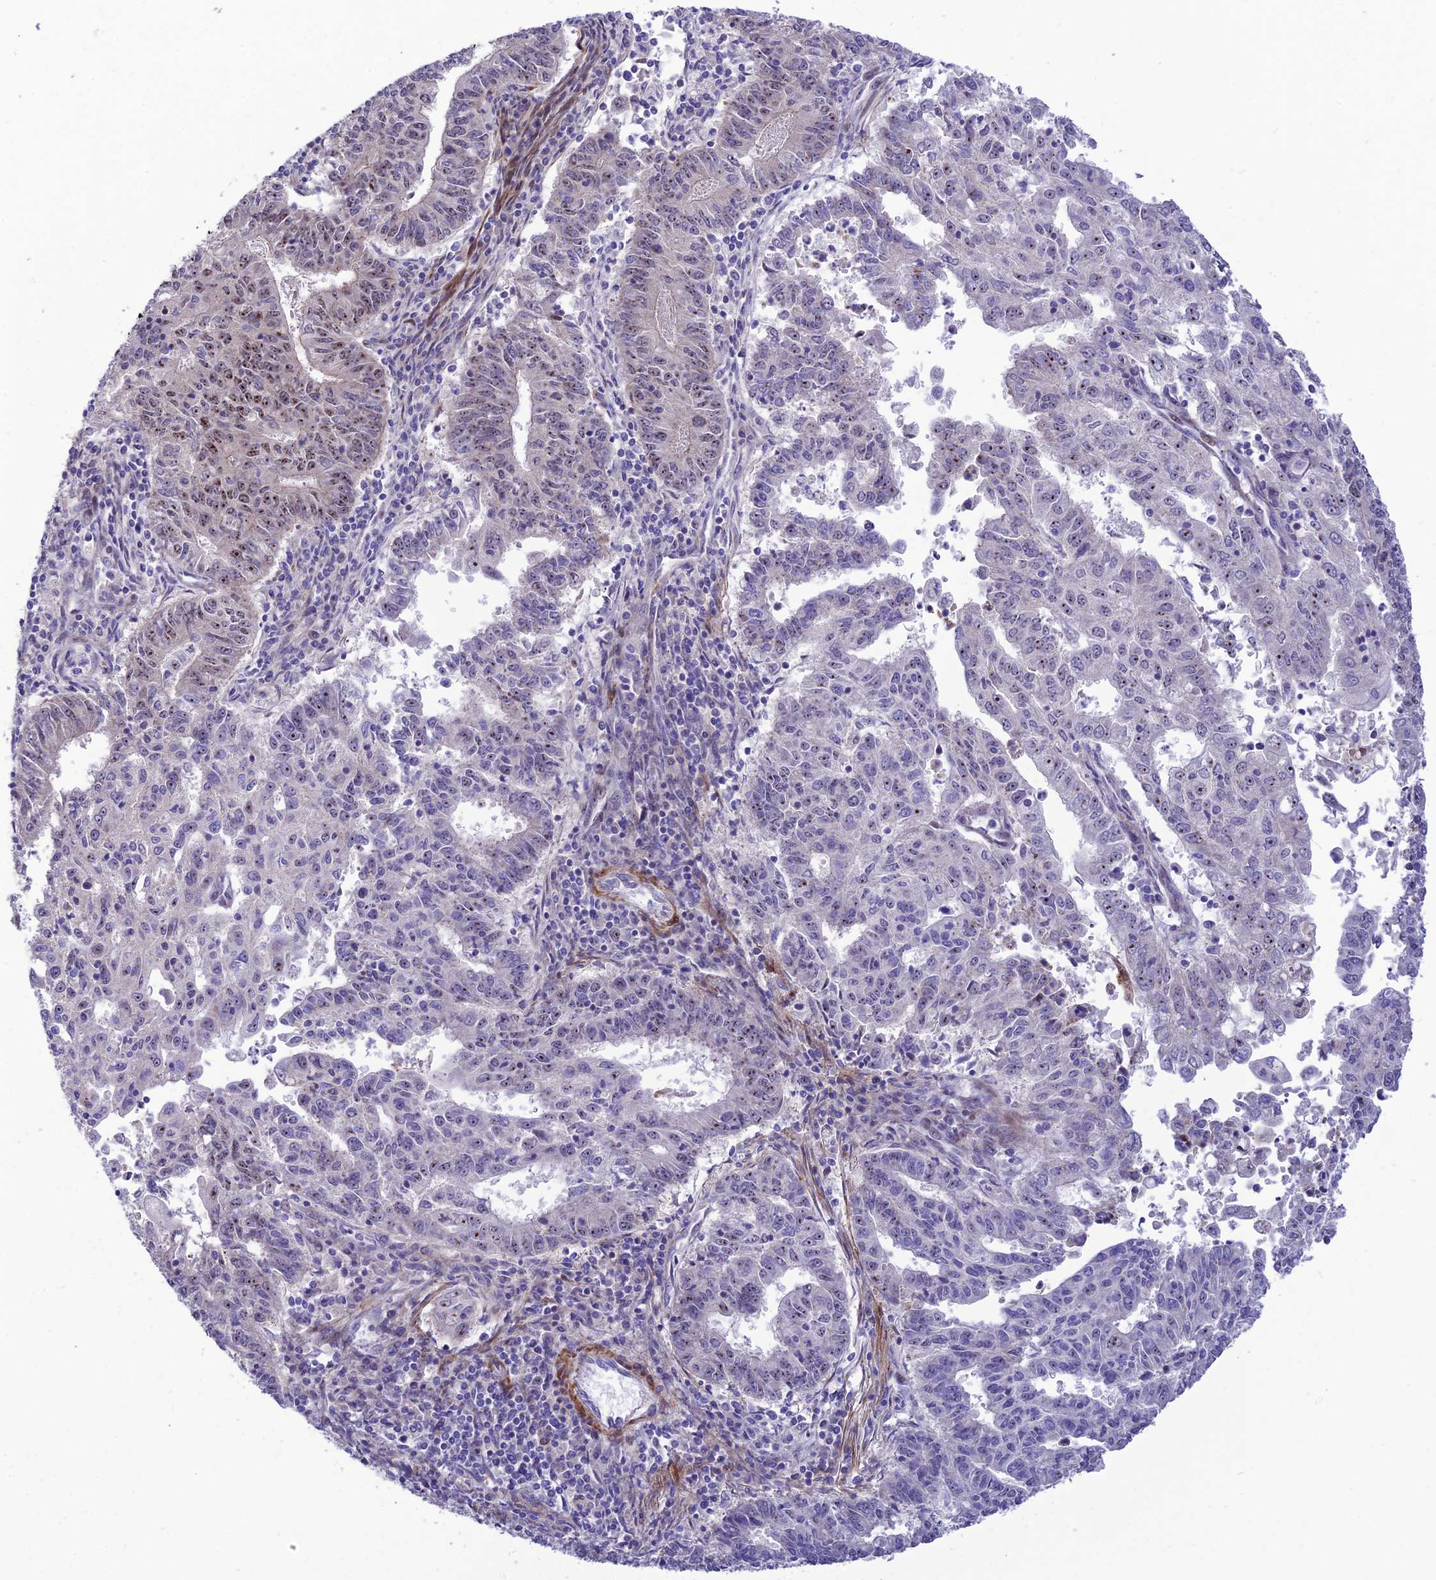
{"staining": {"intensity": "moderate", "quantity": "<25%", "location": "nuclear"}, "tissue": "endometrial cancer", "cell_type": "Tumor cells", "image_type": "cancer", "snomed": [{"axis": "morphology", "description": "Adenocarcinoma, NOS"}, {"axis": "topography", "description": "Endometrium"}], "caption": "Immunohistochemical staining of adenocarcinoma (endometrial) shows low levels of moderate nuclear staining in about <25% of tumor cells. The staining was performed using DAB (3,3'-diaminobenzidine), with brown indicating positive protein expression. Nuclei are stained blue with hematoxylin.", "gene": "KBTBD7", "patient": {"sex": "female", "age": 59}}